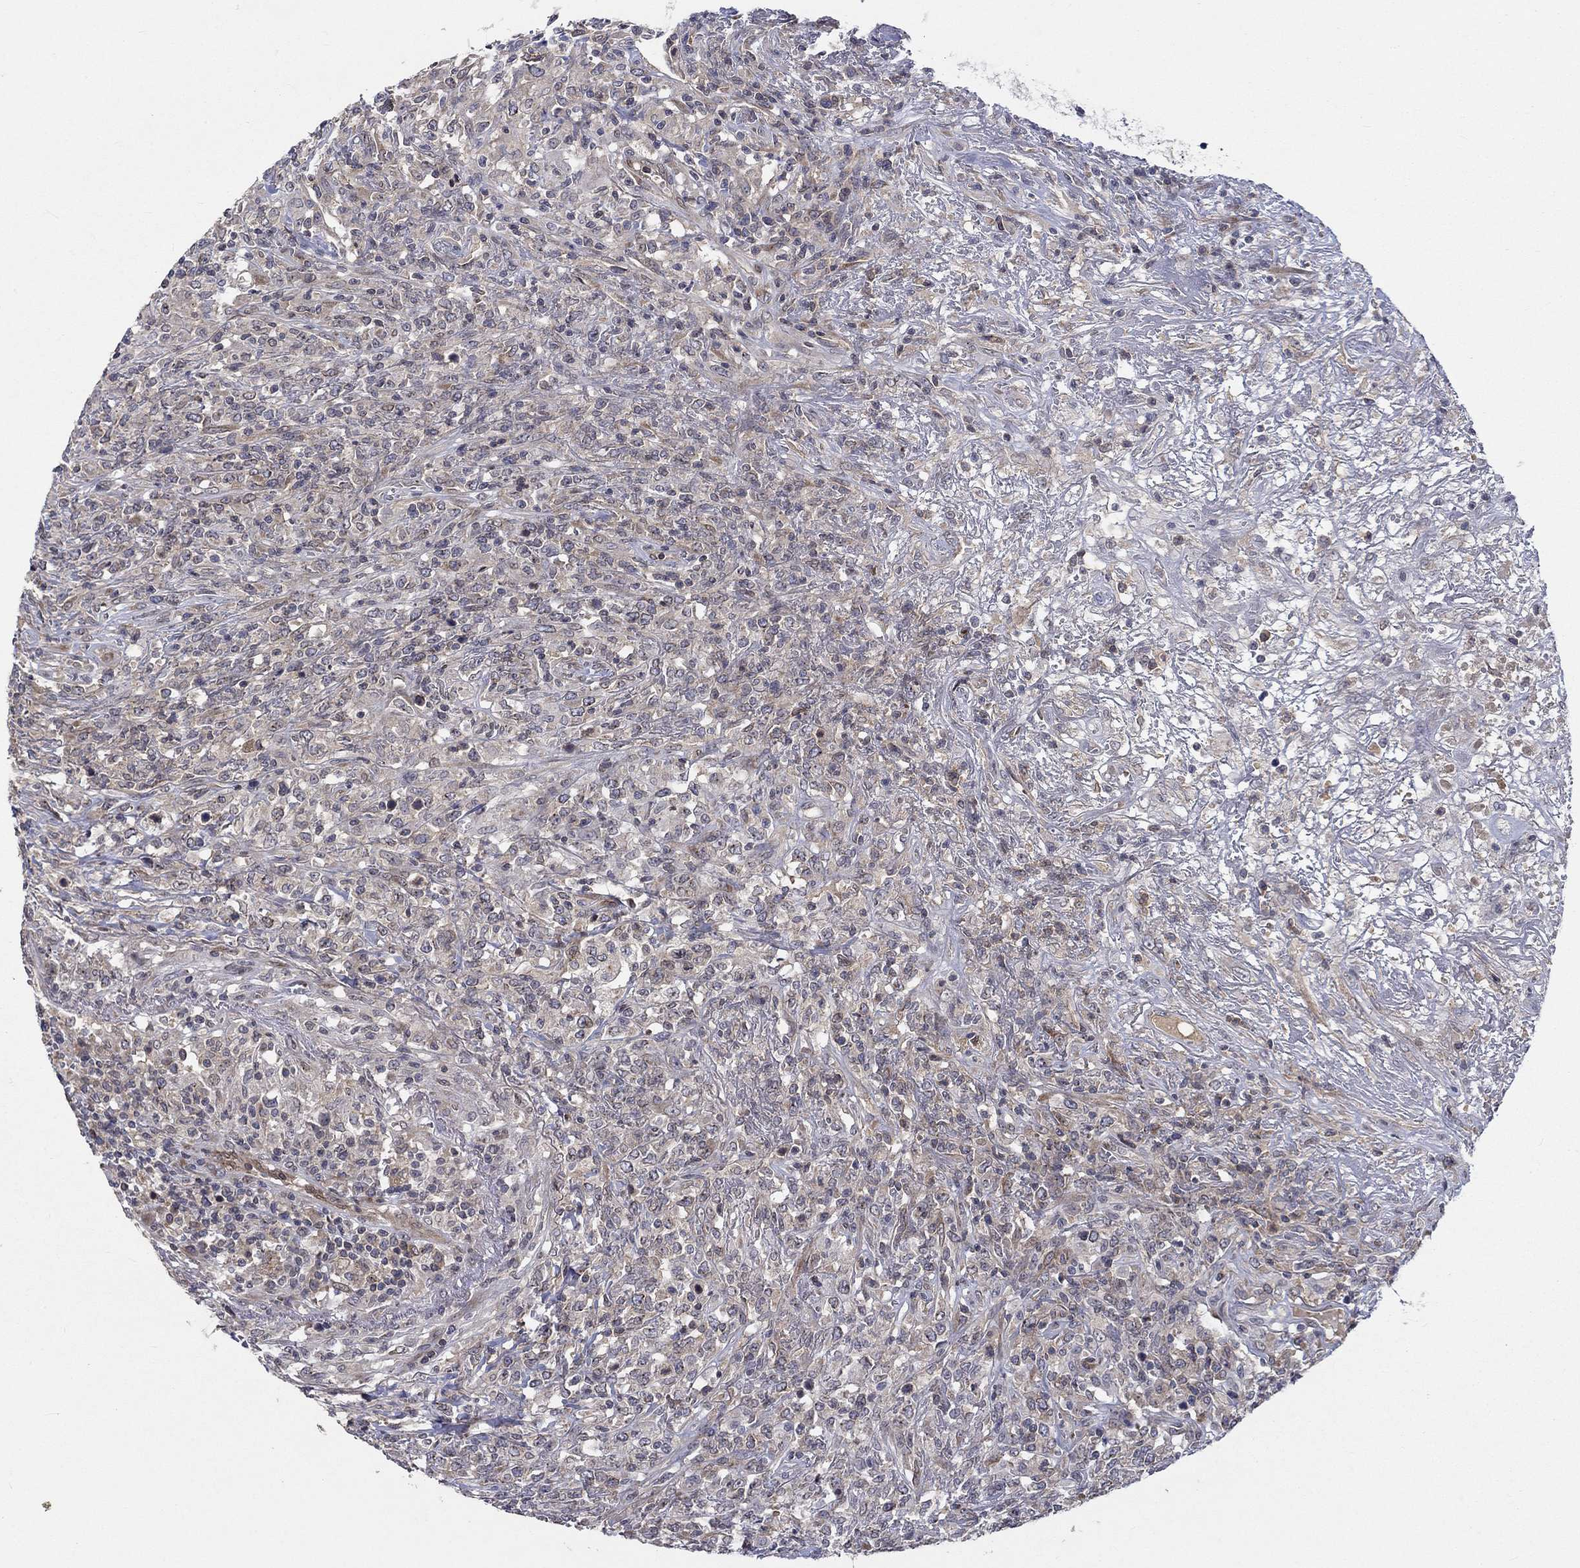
{"staining": {"intensity": "negative", "quantity": "none", "location": "none"}, "tissue": "lymphoma", "cell_type": "Tumor cells", "image_type": "cancer", "snomed": [{"axis": "morphology", "description": "Malignant lymphoma, non-Hodgkin's type, High grade"}, {"axis": "topography", "description": "Lung"}], "caption": "DAB immunohistochemical staining of human lymphoma reveals no significant positivity in tumor cells.", "gene": "CETN3", "patient": {"sex": "male", "age": 79}}